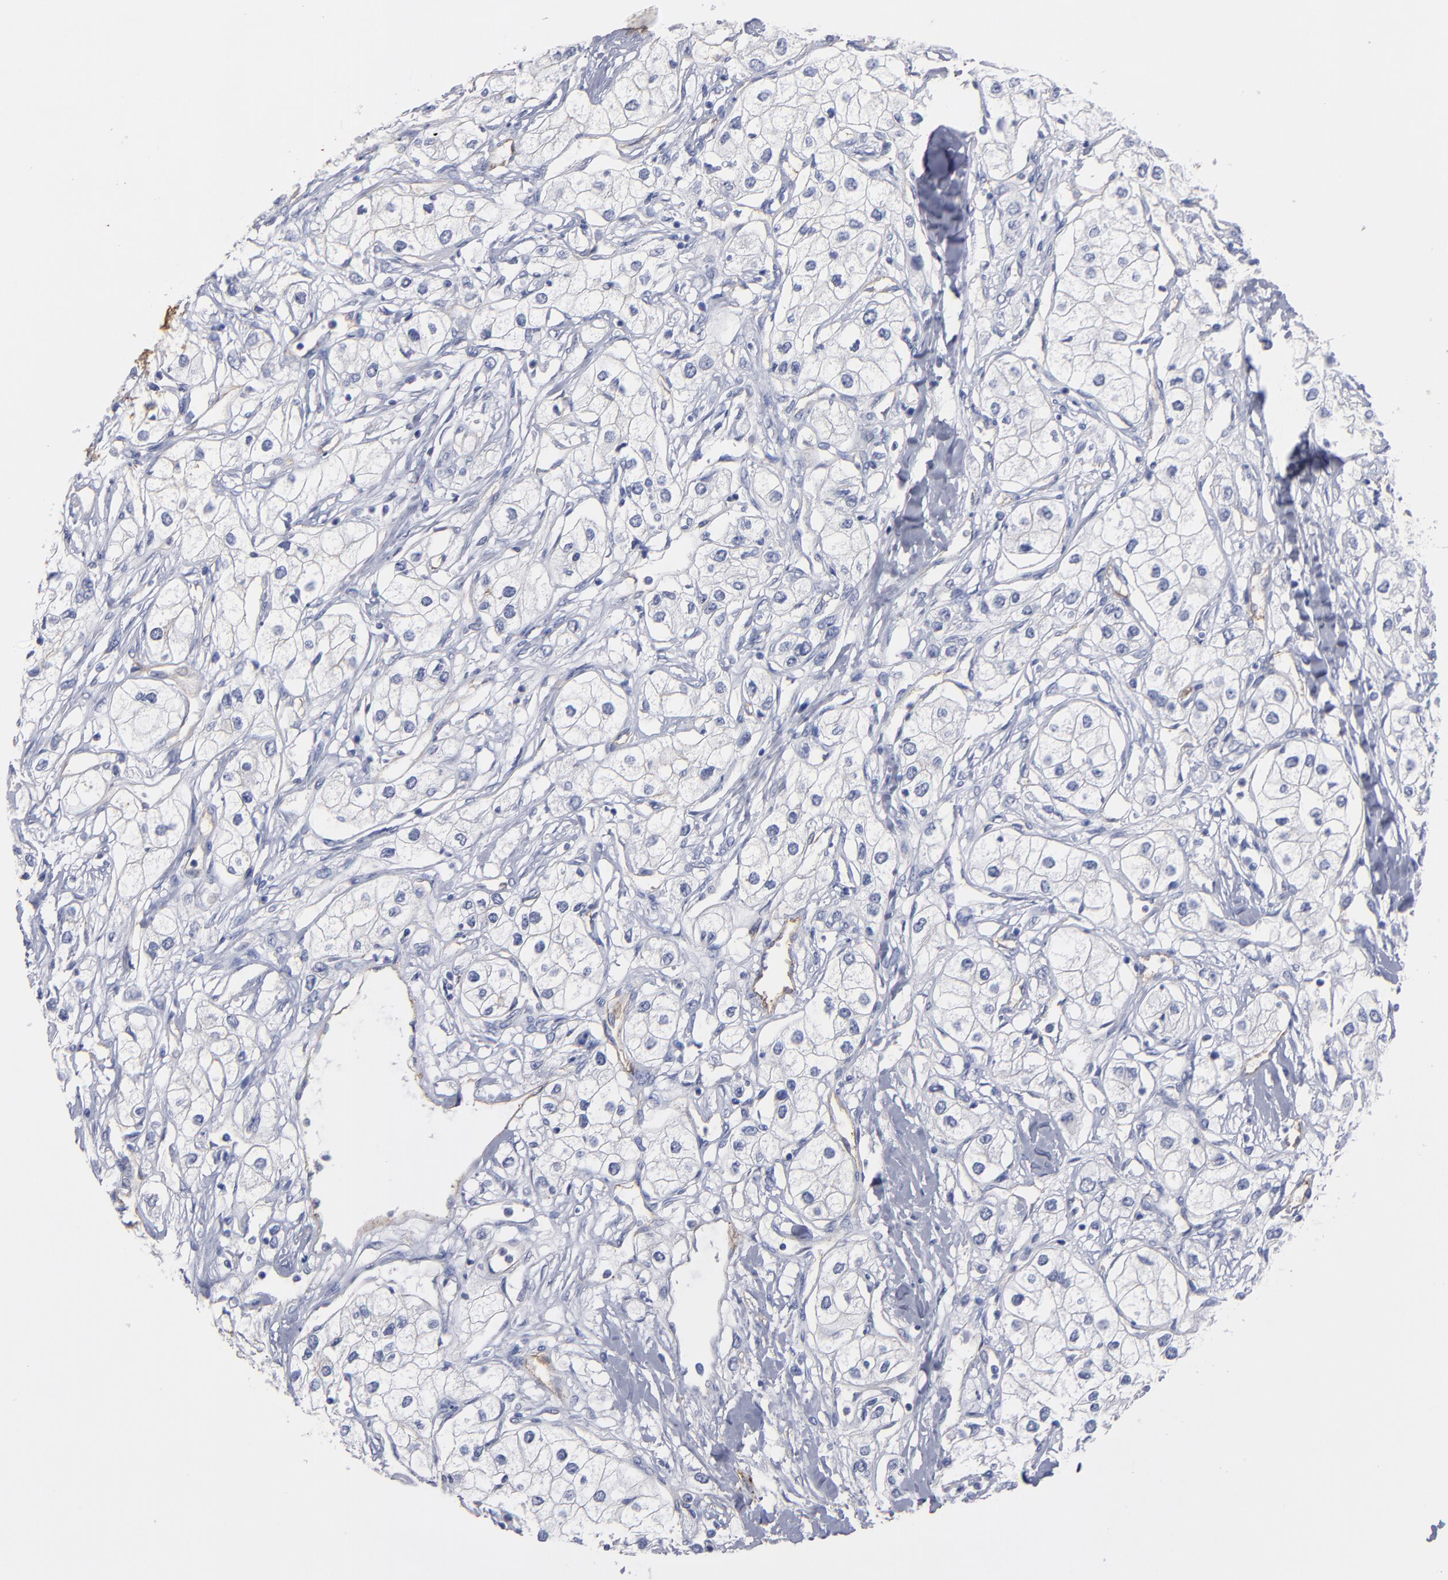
{"staining": {"intensity": "negative", "quantity": "none", "location": "none"}, "tissue": "renal cancer", "cell_type": "Tumor cells", "image_type": "cancer", "snomed": [{"axis": "morphology", "description": "Adenocarcinoma, NOS"}, {"axis": "topography", "description": "Kidney"}], "caption": "Adenocarcinoma (renal) stained for a protein using immunohistochemistry demonstrates no staining tumor cells.", "gene": "TM4SF1", "patient": {"sex": "male", "age": 57}}